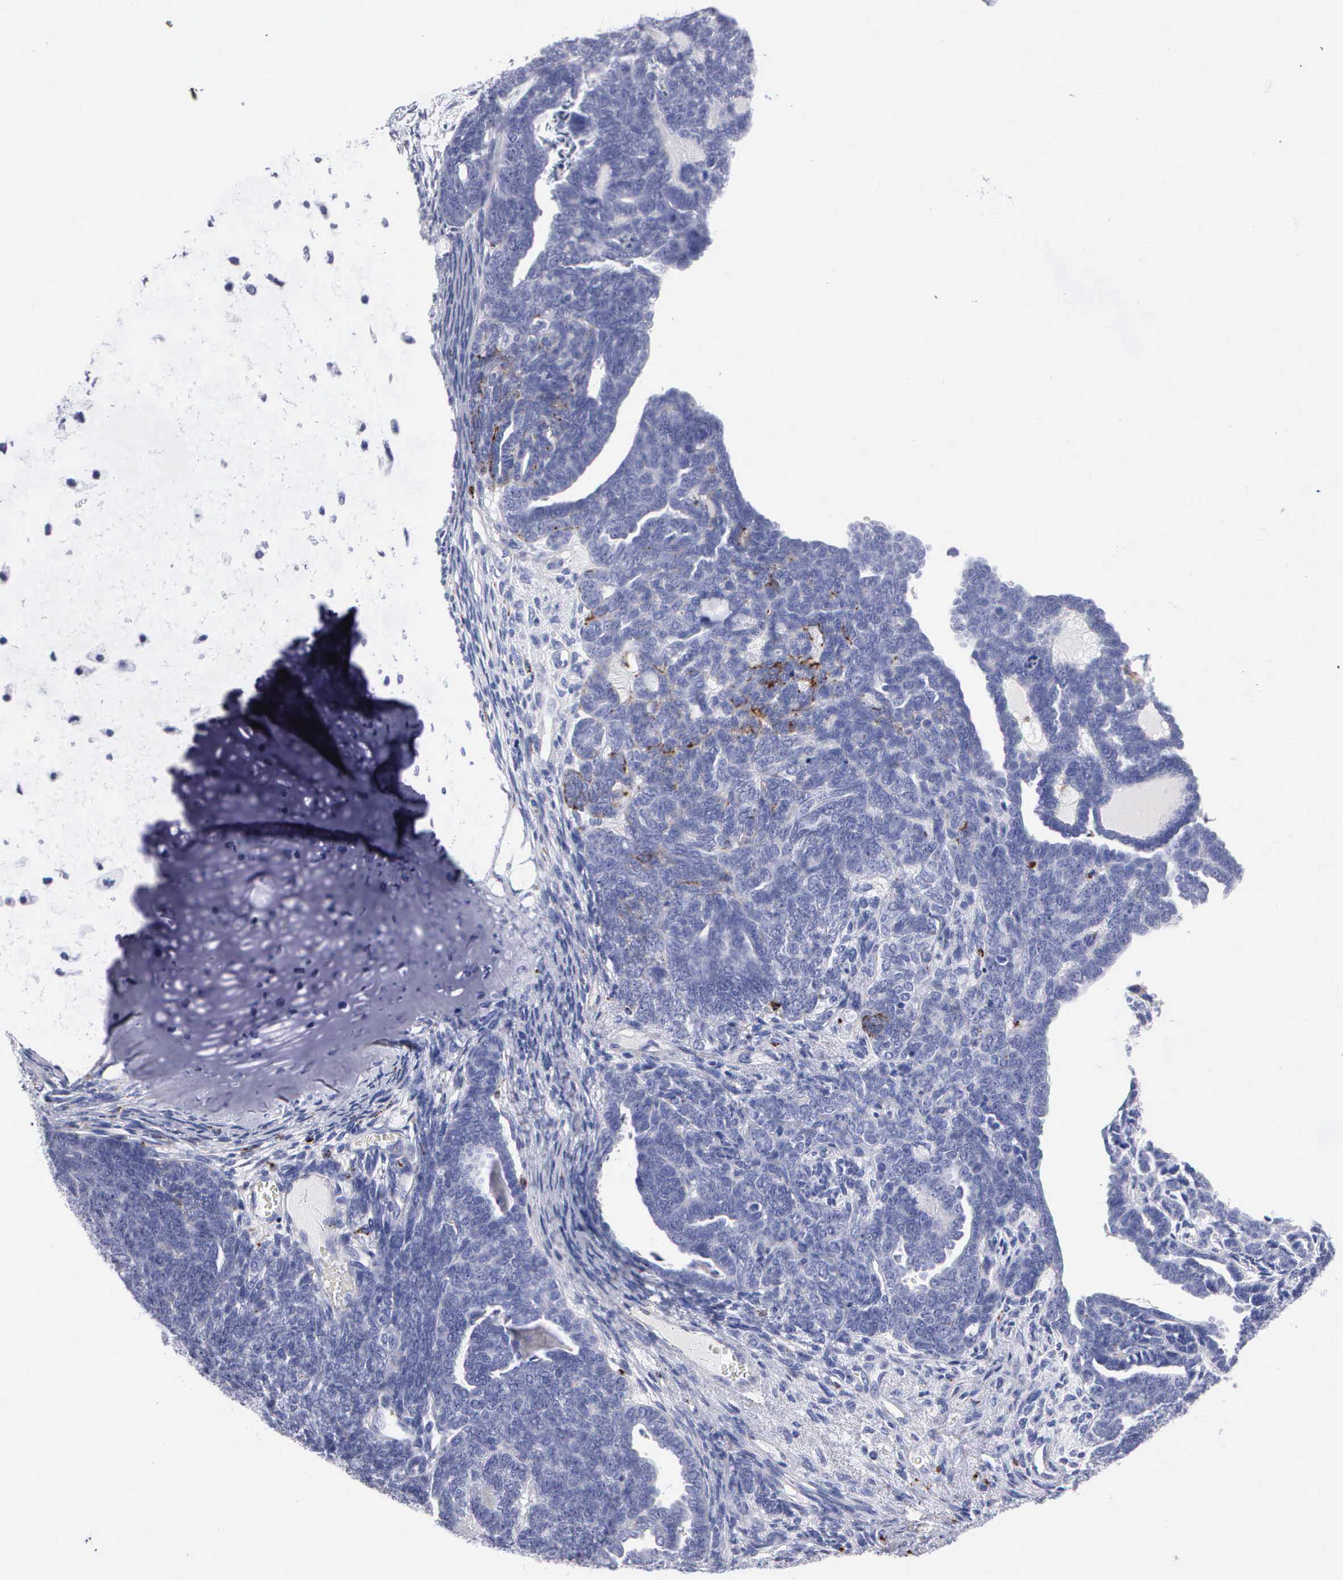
{"staining": {"intensity": "negative", "quantity": "none", "location": "none"}, "tissue": "endometrial cancer", "cell_type": "Tumor cells", "image_type": "cancer", "snomed": [{"axis": "morphology", "description": "Neoplasm, malignant, NOS"}, {"axis": "topography", "description": "Endometrium"}], "caption": "Tumor cells are negative for protein expression in human endometrial cancer (malignant neoplasm).", "gene": "CTSL", "patient": {"sex": "female", "age": 74}}